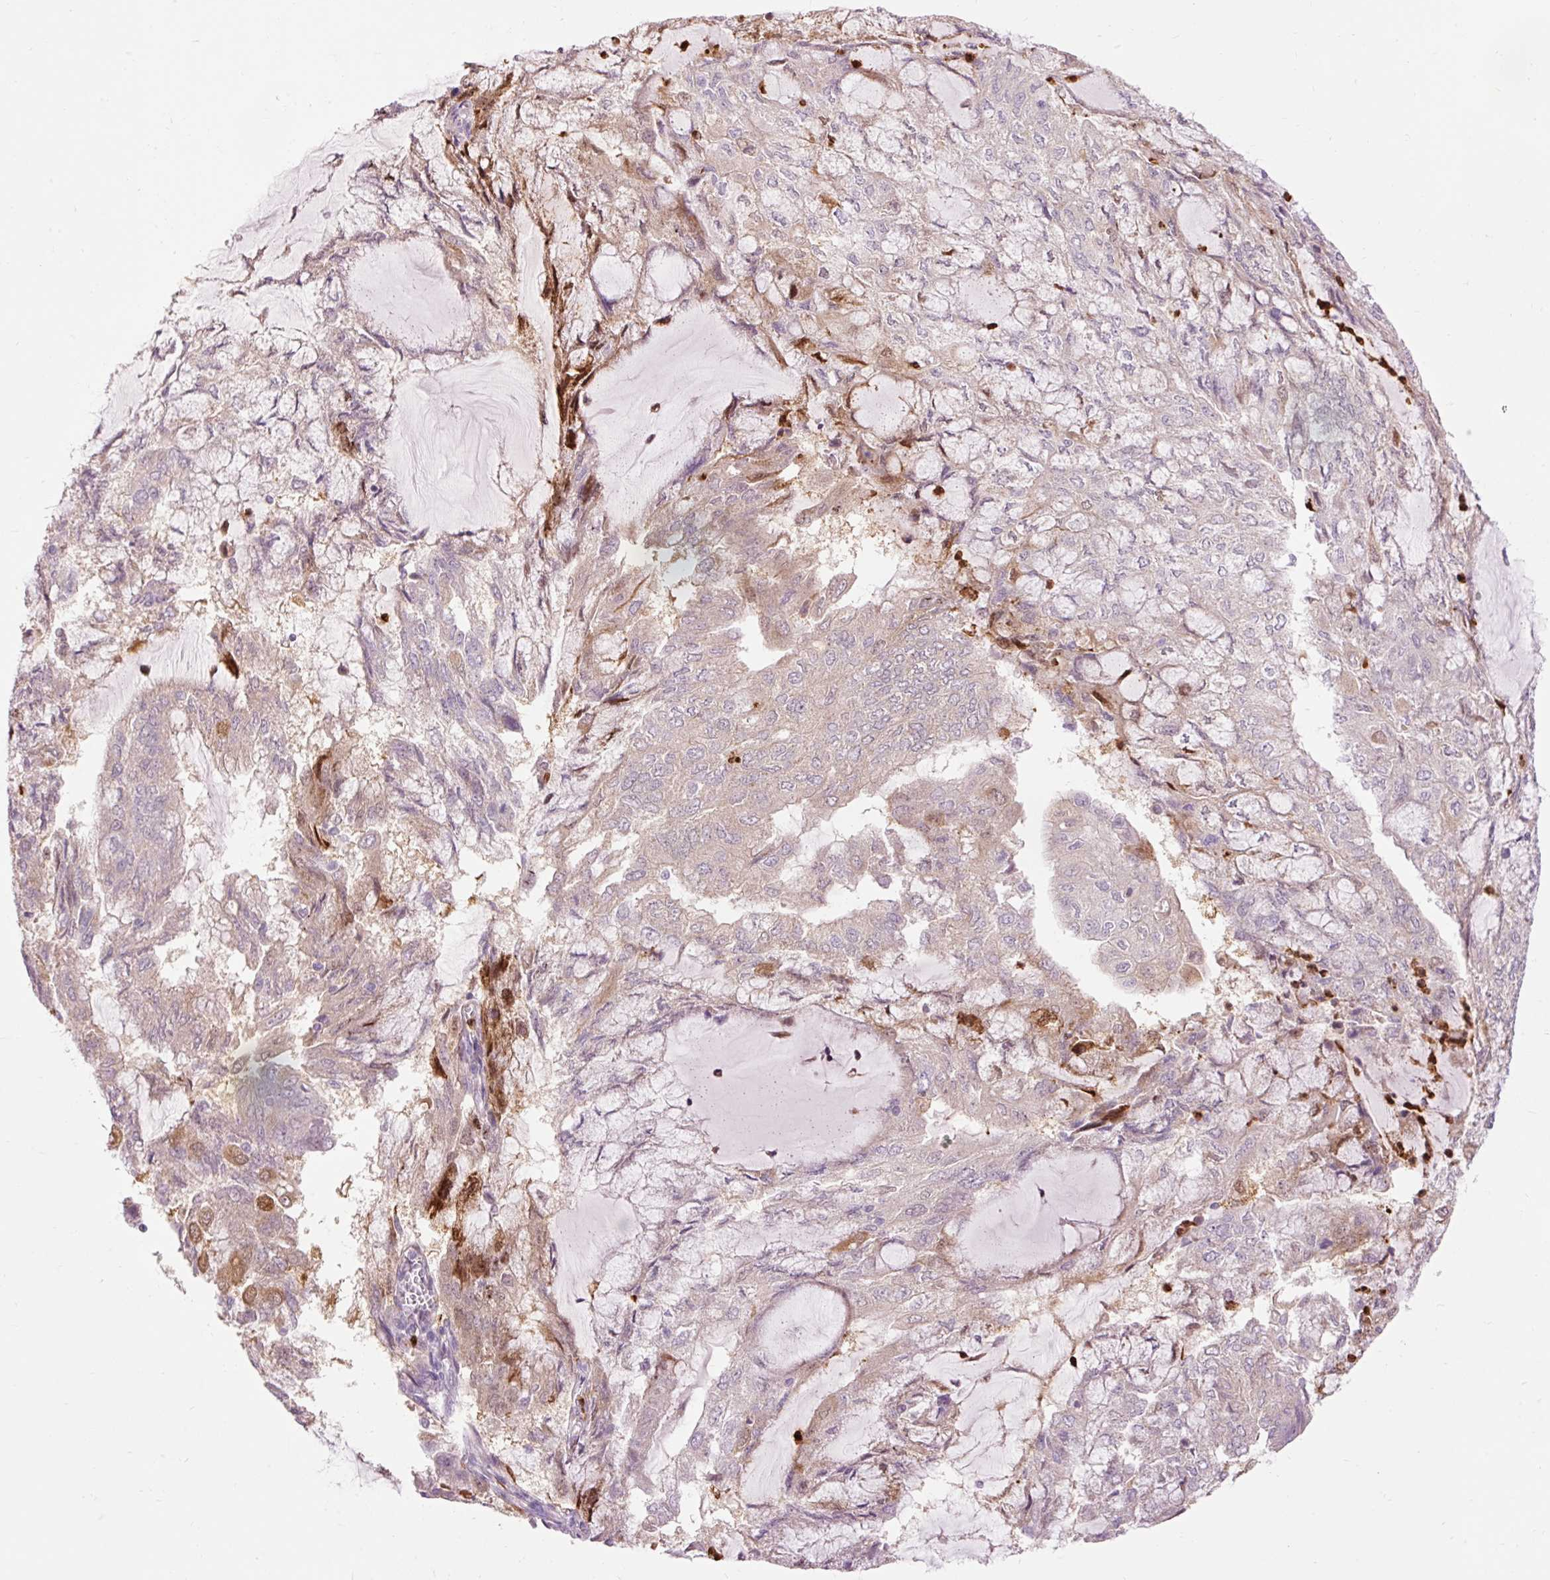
{"staining": {"intensity": "moderate", "quantity": "<25%", "location": "cytoplasmic/membranous"}, "tissue": "endometrial cancer", "cell_type": "Tumor cells", "image_type": "cancer", "snomed": [{"axis": "morphology", "description": "Adenocarcinoma, NOS"}, {"axis": "topography", "description": "Endometrium"}], "caption": "Endometrial cancer stained with a protein marker exhibits moderate staining in tumor cells.", "gene": "PRDX5", "patient": {"sex": "female", "age": 81}}